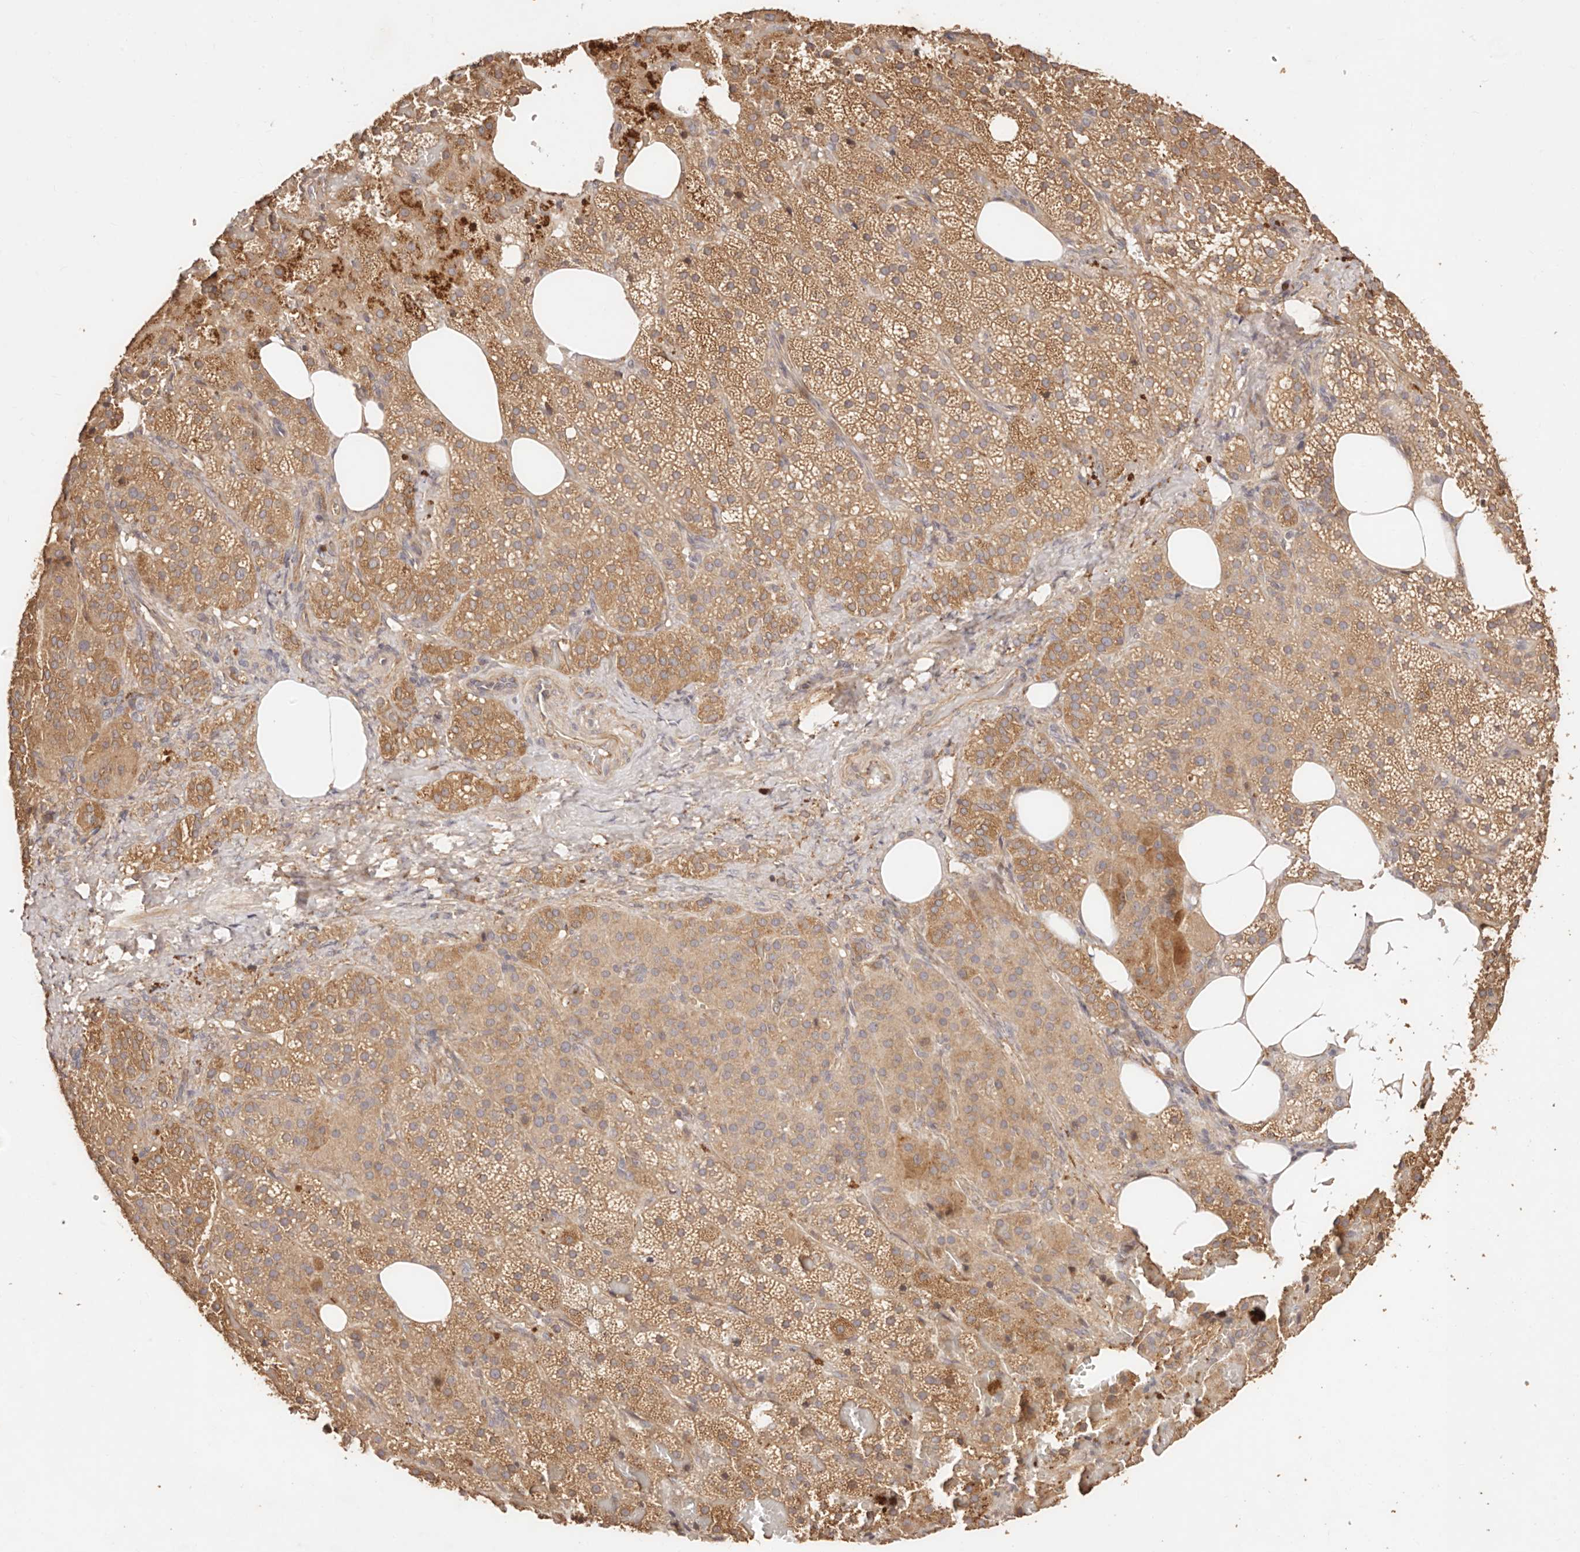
{"staining": {"intensity": "moderate", "quantity": ">75%", "location": "cytoplasmic/membranous"}, "tissue": "adrenal gland", "cell_type": "Glandular cells", "image_type": "normal", "snomed": [{"axis": "morphology", "description": "Normal tissue, NOS"}, {"axis": "topography", "description": "Adrenal gland"}], "caption": "The histopathology image exhibits a brown stain indicating the presence of a protein in the cytoplasmic/membranous of glandular cells in adrenal gland. The protein of interest is shown in brown color, while the nuclei are stained blue.", "gene": "CCL14", "patient": {"sex": "female", "age": 59}}